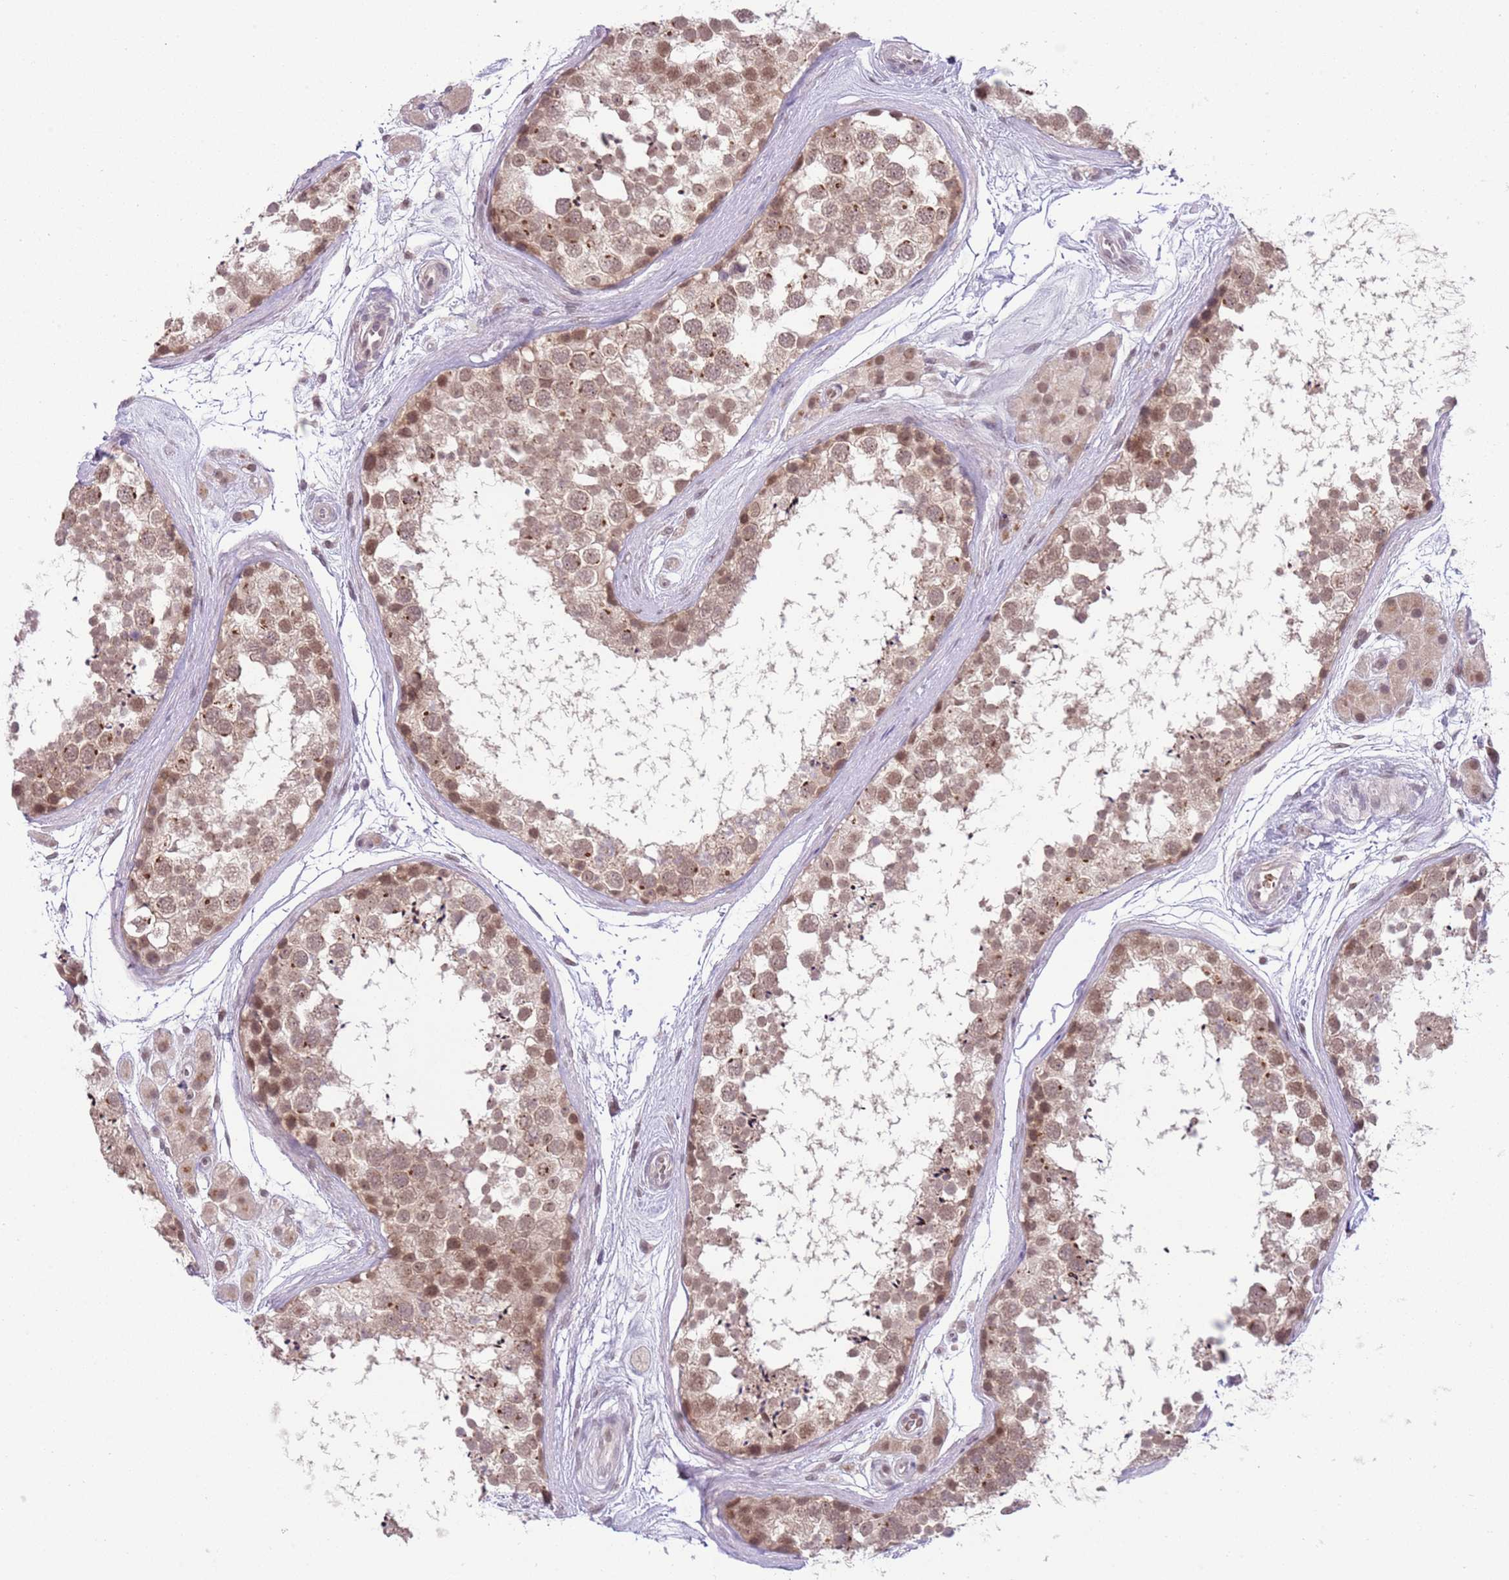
{"staining": {"intensity": "moderate", "quantity": ">75%", "location": "nuclear"}, "tissue": "testis", "cell_type": "Cells in seminiferous ducts", "image_type": "normal", "snomed": [{"axis": "morphology", "description": "Normal tissue, NOS"}, {"axis": "topography", "description": "Testis"}], "caption": "Immunohistochemical staining of normal human testis exhibits moderate nuclear protein positivity in approximately >75% of cells in seminiferous ducts. Nuclei are stained in blue.", "gene": "TM2D1", "patient": {"sex": "male", "age": 56}}